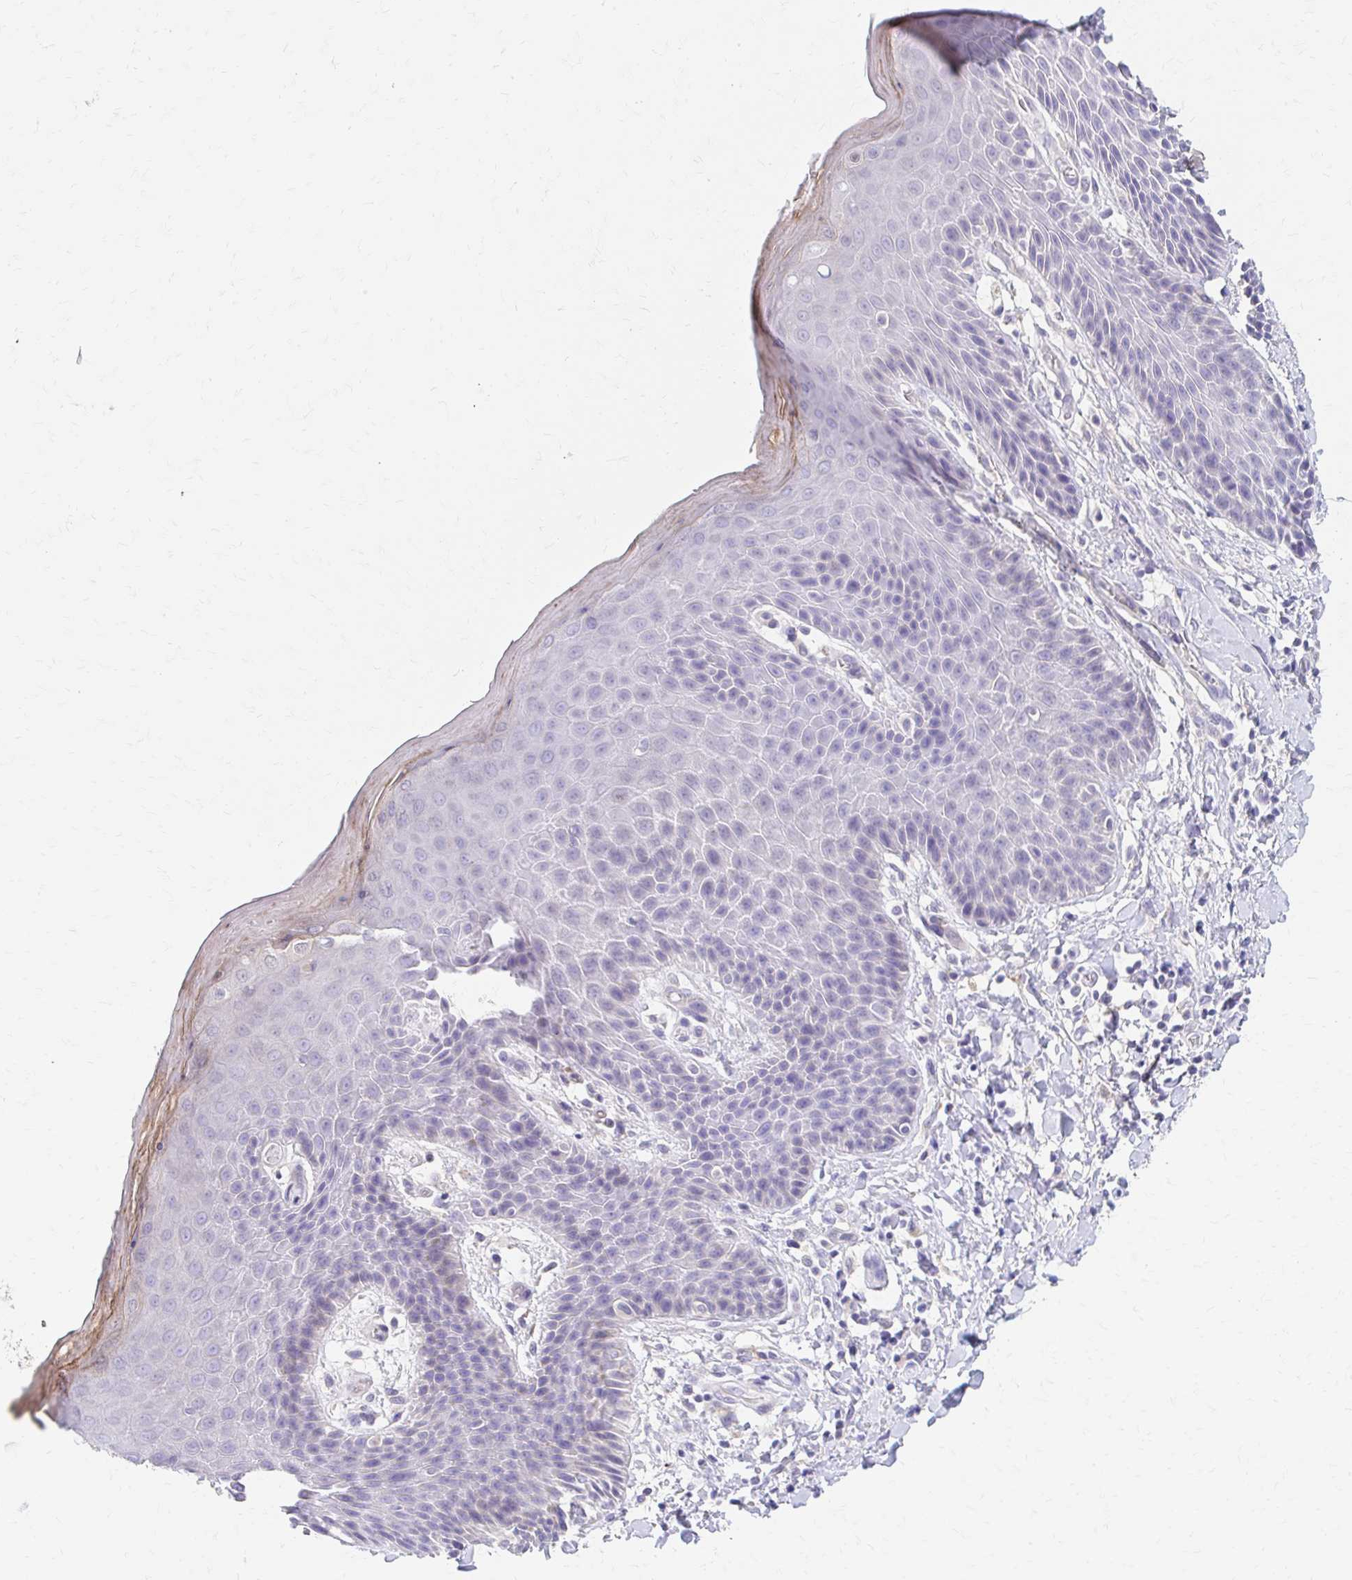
{"staining": {"intensity": "weak", "quantity": "<25%", "location": "cytoplasmic/membranous"}, "tissue": "skin", "cell_type": "Epidermal cells", "image_type": "normal", "snomed": [{"axis": "morphology", "description": "Normal tissue, NOS"}, {"axis": "topography", "description": "Anal"}, {"axis": "topography", "description": "Peripheral nerve tissue"}], "caption": "IHC image of normal skin stained for a protein (brown), which displays no positivity in epidermal cells. (Brightfield microscopy of DAB (3,3'-diaminobenzidine) immunohistochemistry at high magnification).", "gene": "AZGP1", "patient": {"sex": "male", "age": 51}}